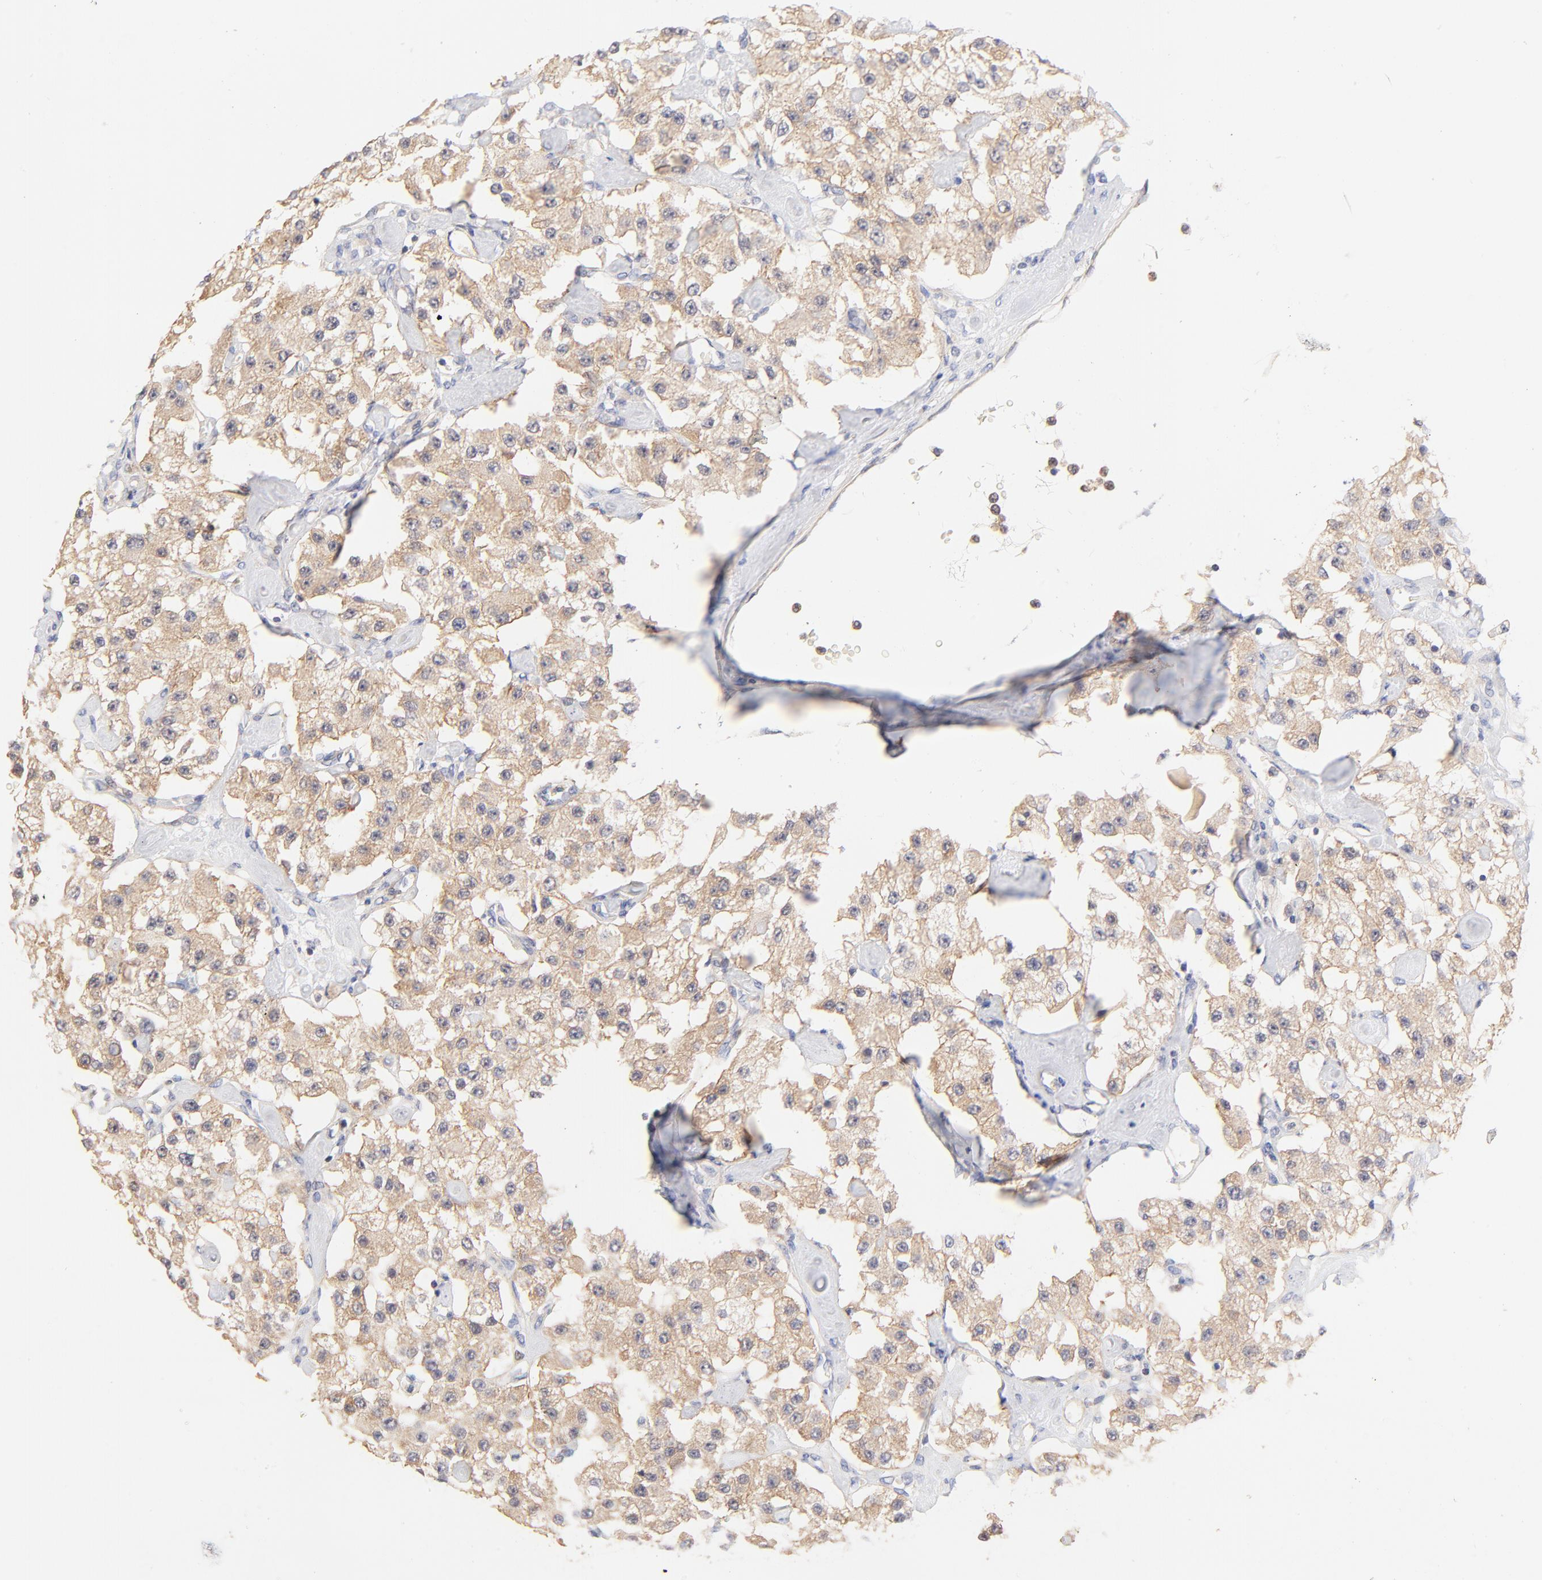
{"staining": {"intensity": "moderate", "quantity": ">75%", "location": "cytoplasmic/membranous"}, "tissue": "carcinoid", "cell_type": "Tumor cells", "image_type": "cancer", "snomed": [{"axis": "morphology", "description": "Carcinoid, malignant, NOS"}, {"axis": "topography", "description": "Pancreas"}], "caption": "Immunohistochemical staining of carcinoid exhibits medium levels of moderate cytoplasmic/membranous staining in about >75% of tumor cells.", "gene": "PTK7", "patient": {"sex": "male", "age": 41}}